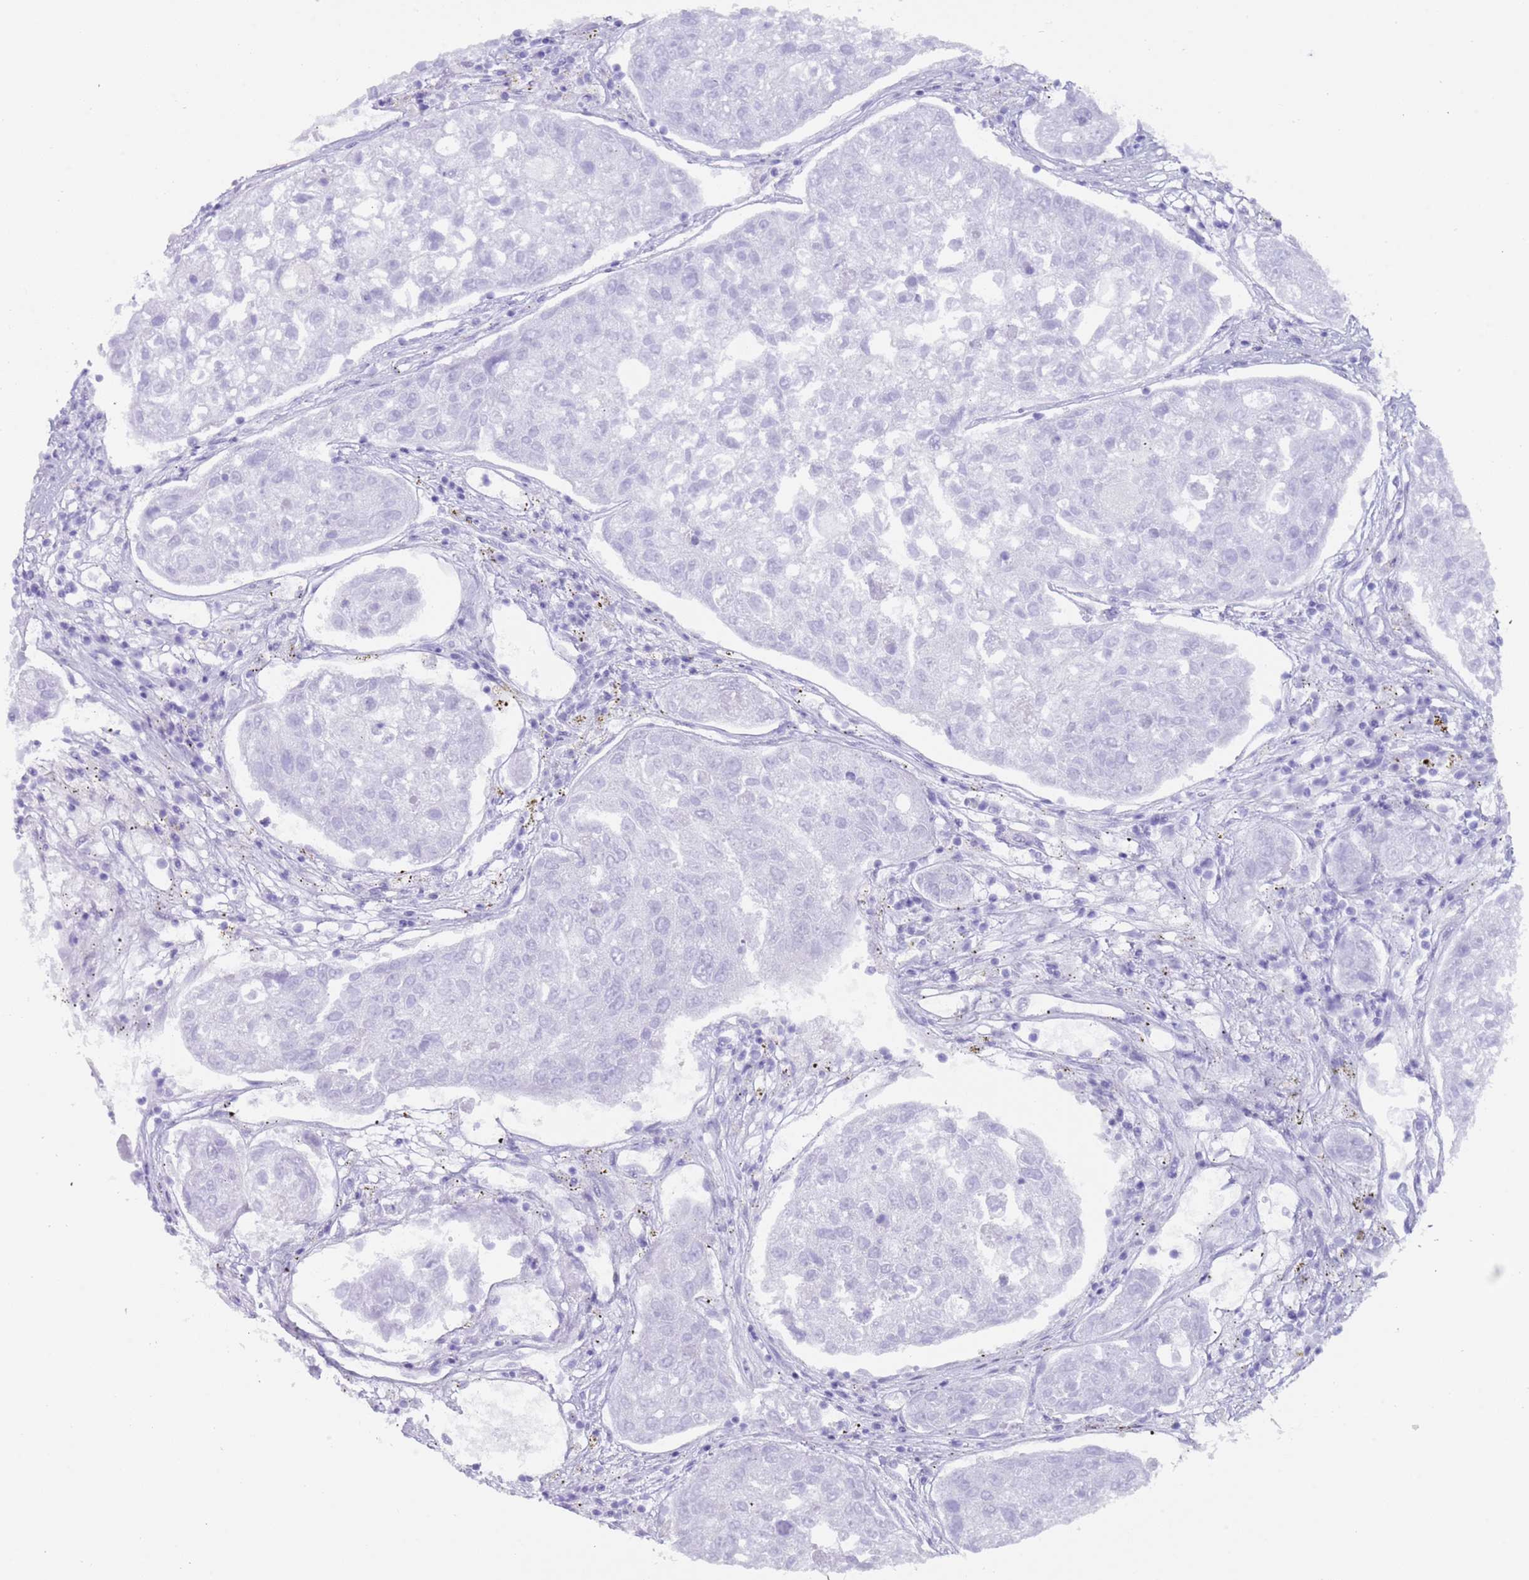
{"staining": {"intensity": "negative", "quantity": "none", "location": "none"}, "tissue": "urothelial cancer", "cell_type": "Tumor cells", "image_type": "cancer", "snomed": [{"axis": "morphology", "description": "Urothelial carcinoma, High grade"}, {"axis": "topography", "description": "Lymph node"}, {"axis": "topography", "description": "Urinary bladder"}], "caption": "This image is of urothelial cancer stained with immunohistochemistry (IHC) to label a protein in brown with the nuclei are counter-stained blue. There is no staining in tumor cells. (Brightfield microscopy of DAB IHC at high magnification).", "gene": "MYADML2", "patient": {"sex": "male", "age": 51}}